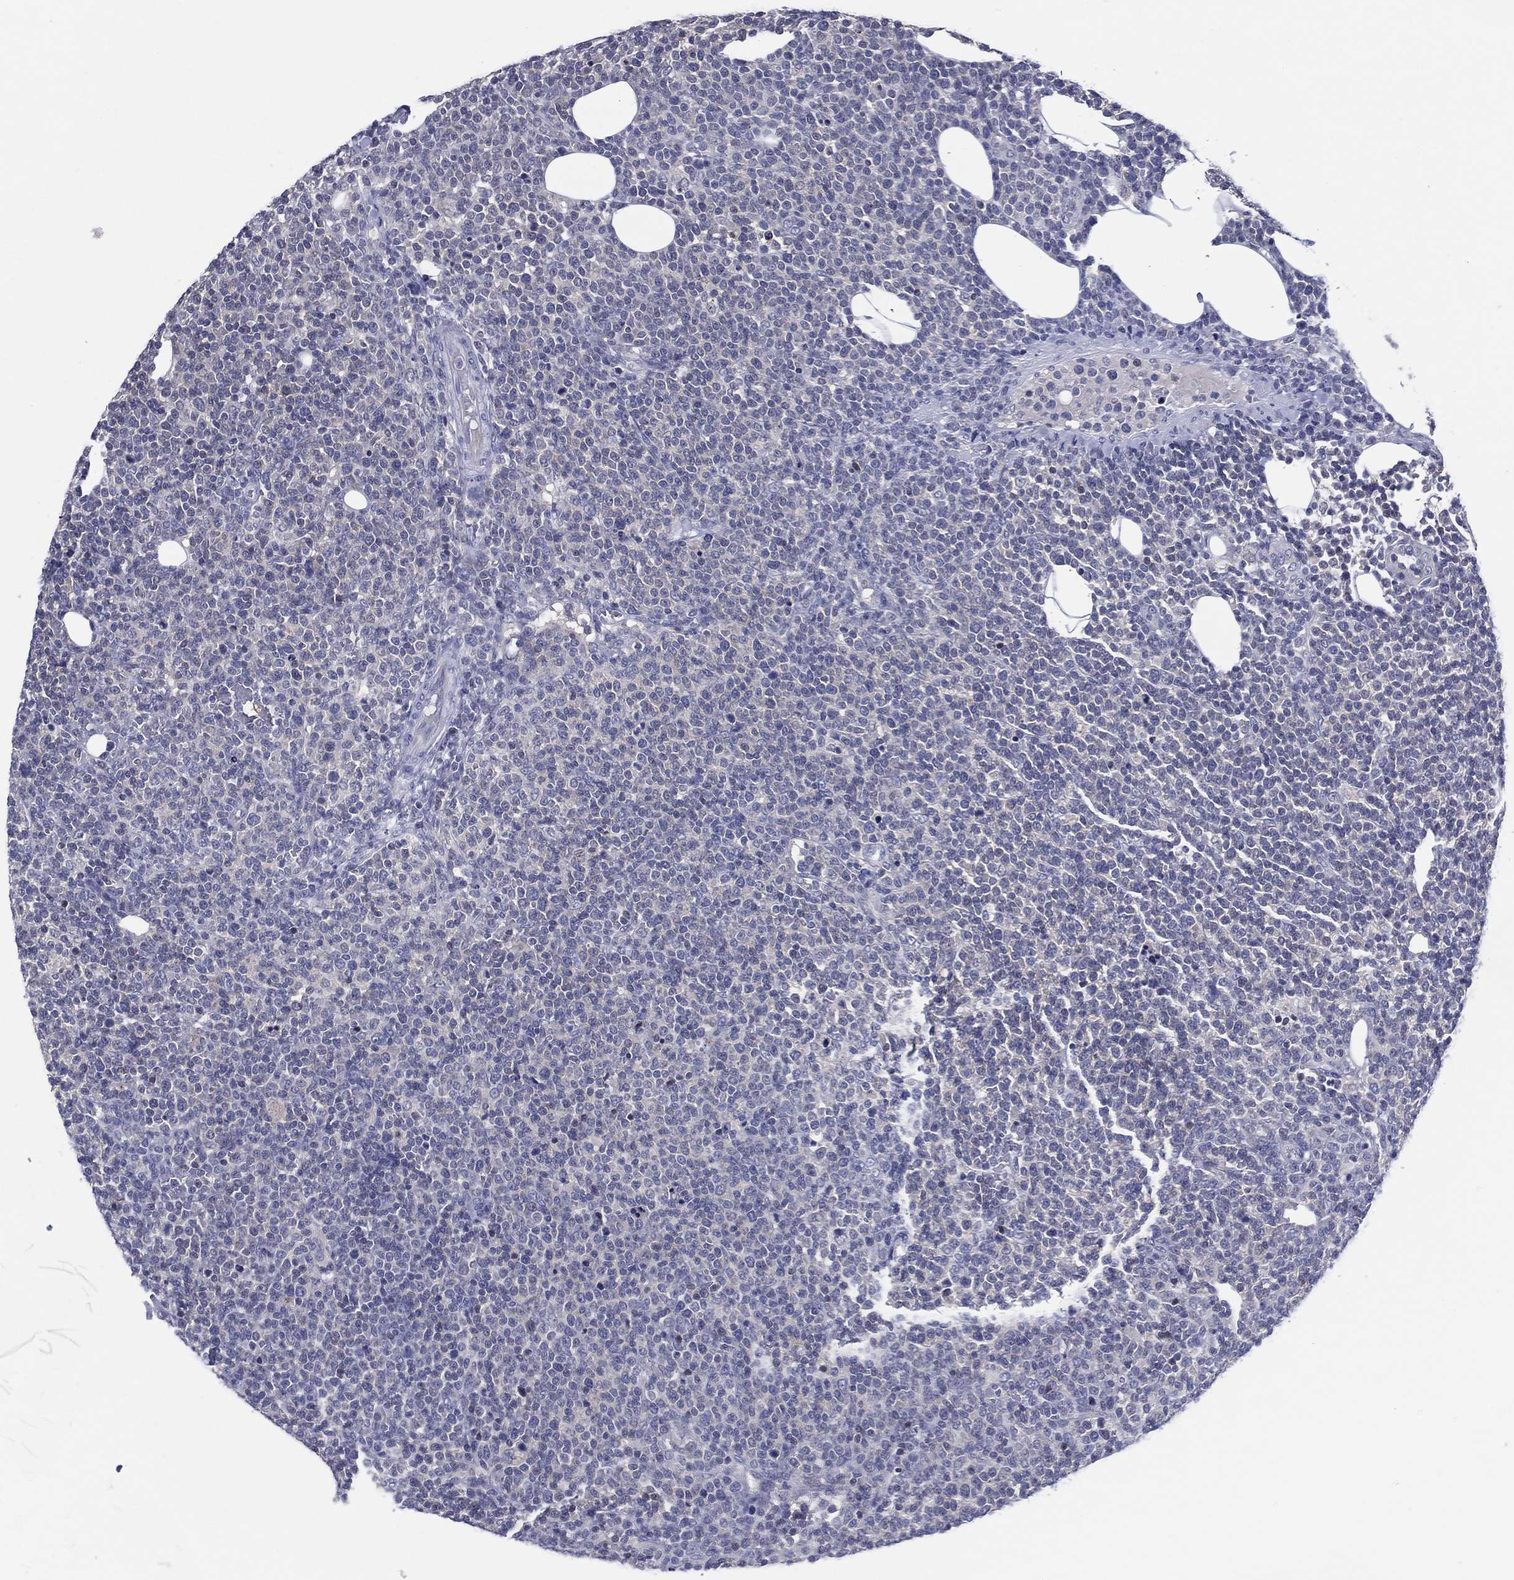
{"staining": {"intensity": "negative", "quantity": "none", "location": "none"}, "tissue": "lymphoma", "cell_type": "Tumor cells", "image_type": "cancer", "snomed": [{"axis": "morphology", "description": "Malignant lymphoma, non-Hodgkin's type, High grade"}, {"axis": "topography", "description": "Lymph node"}], "caption": "Tumor cells show no significant protein staining in lymphoma.", "gene": "TRIM31", "patient": {"sex": "male", "age": 61}}